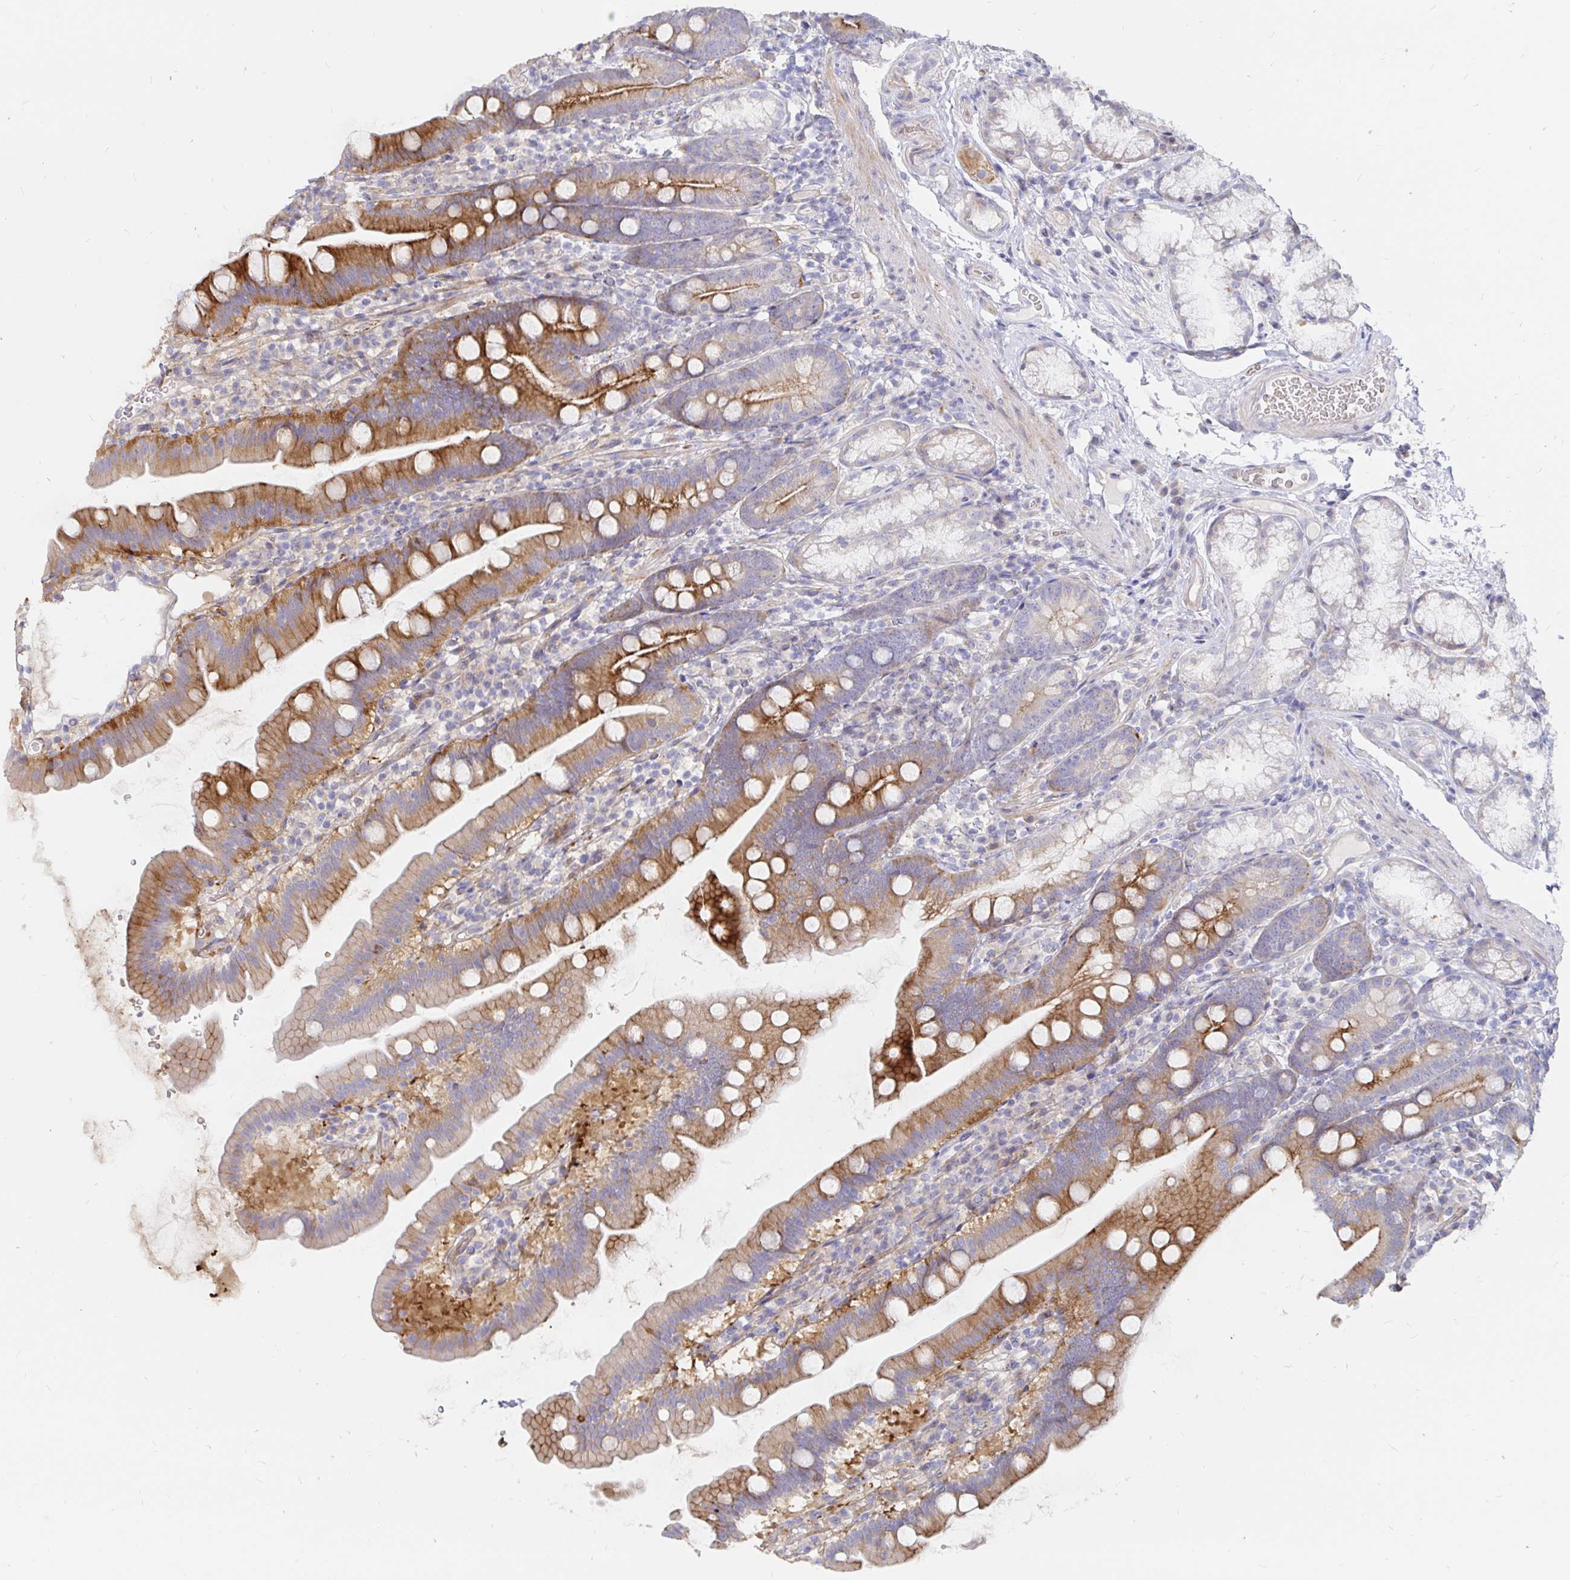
{"staining": {"intensity": "moderate", "quantity": "25%-75%", "location": "cytoplasmic/membranous"}, "tissue": "duodenum", "cell_type": "Glandular cells", "image_type": "normal", "snomed": [{"axis": "morphology", "description": "Normal tissue, NOS"}, {"axis": "topography", "description": "Duodenum"}], "caption": "The immunohistochemical stain highlights moderate cytoplasmic/membranous positivity in glandular cells of benign duodenum. (DAB (3,3'-diaminobenzidine) = brown stain, brightfield microscopy at high magnification).", "gene": "KCTD19", "patient": {"sex": "female", "age": 67}}